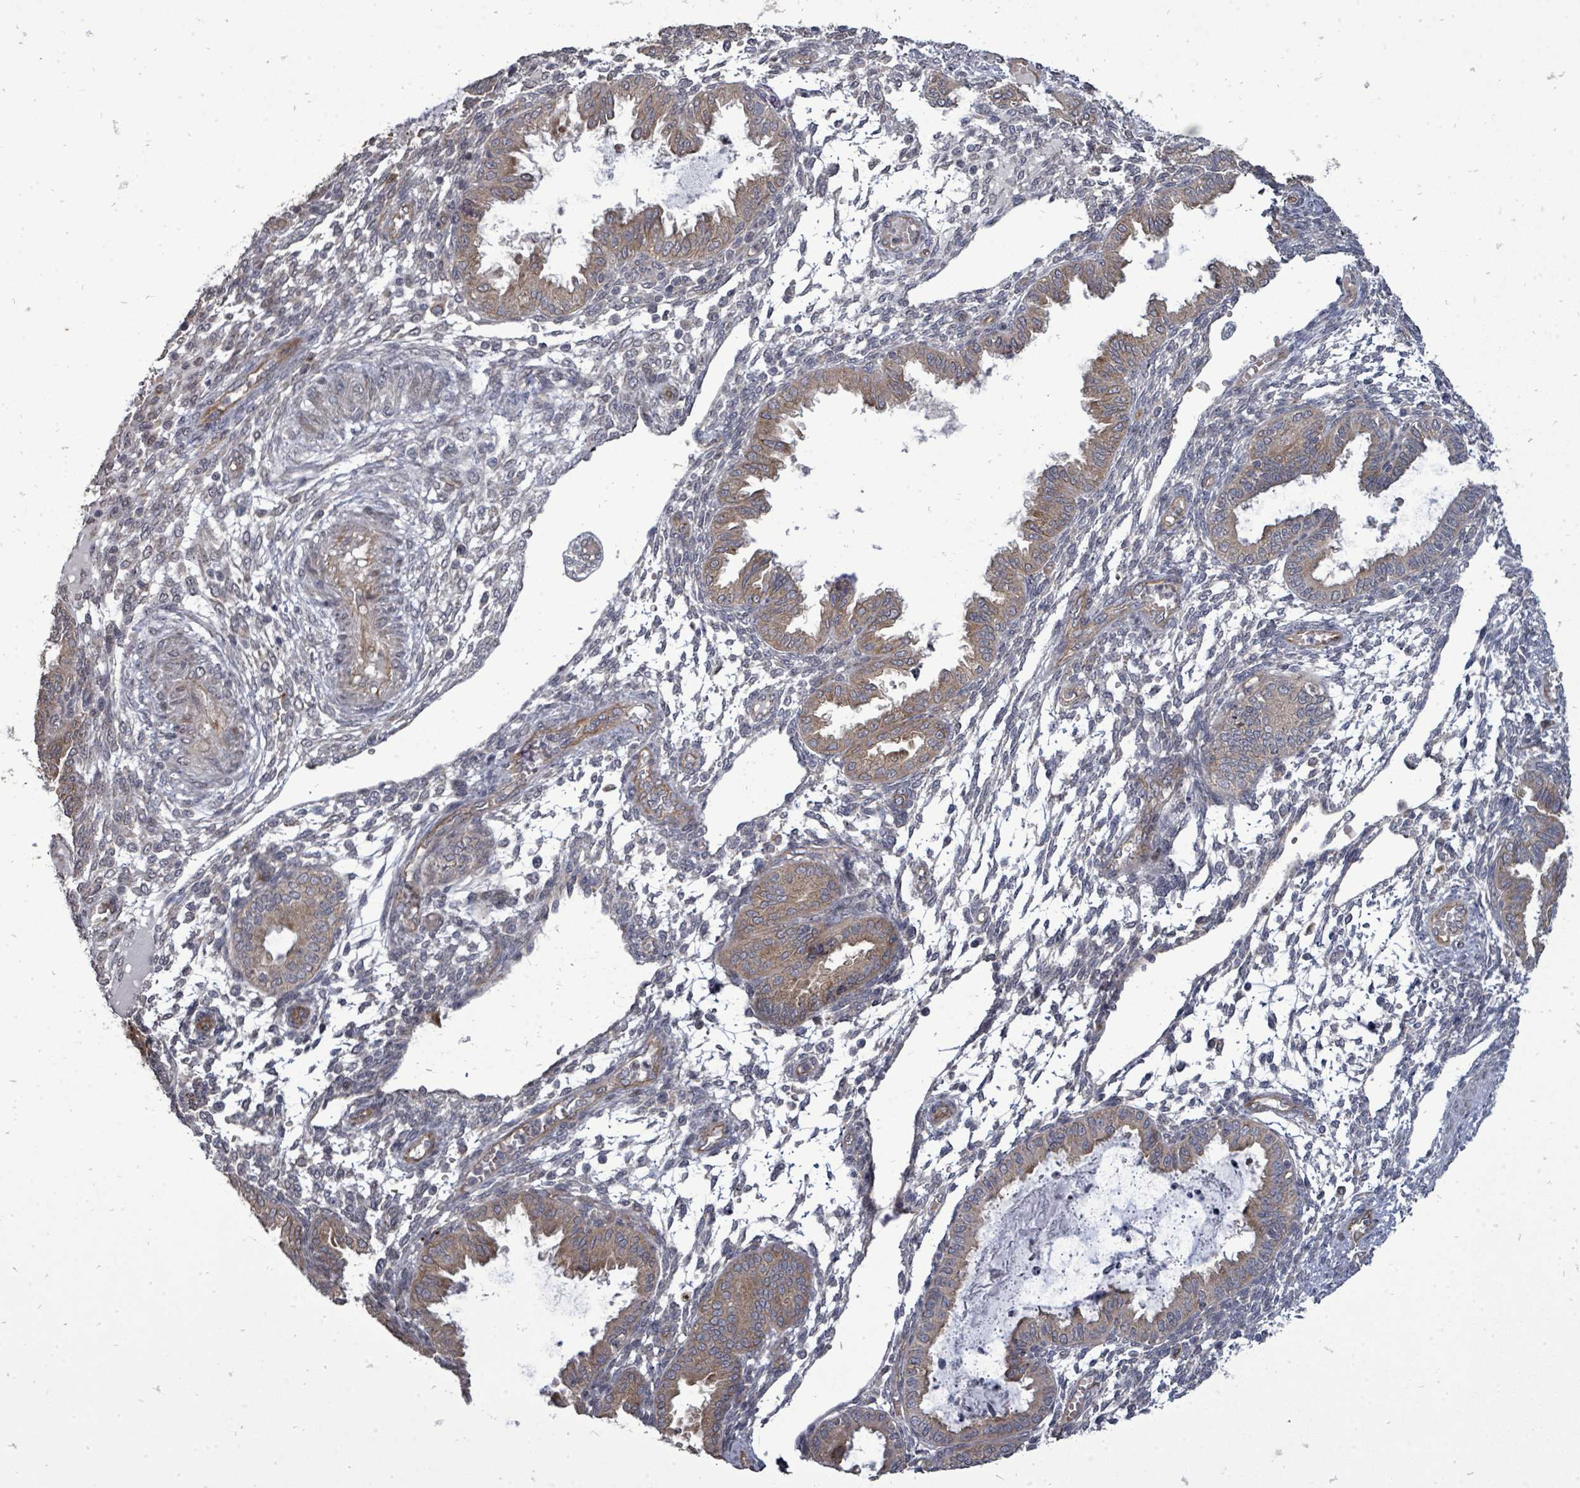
{"staining": {"intensity": "negative", "quantity": "none", "location": "none"}, "tissue": "endometrium", "cell_type": "Cells in endometrial stroma", "image_type": "normal", "snomed": [{"axis": "morphology", "description": "Normal tissue, NOS"}, {"axis": "topography", "description": "Endometrium"}], "caption": "Protein analysis of normal endometrium reveals no significant staining in cells in endometrial stroma.", "gene": "RALGAPB", "patient": {"sex": "female", "age": 33}}